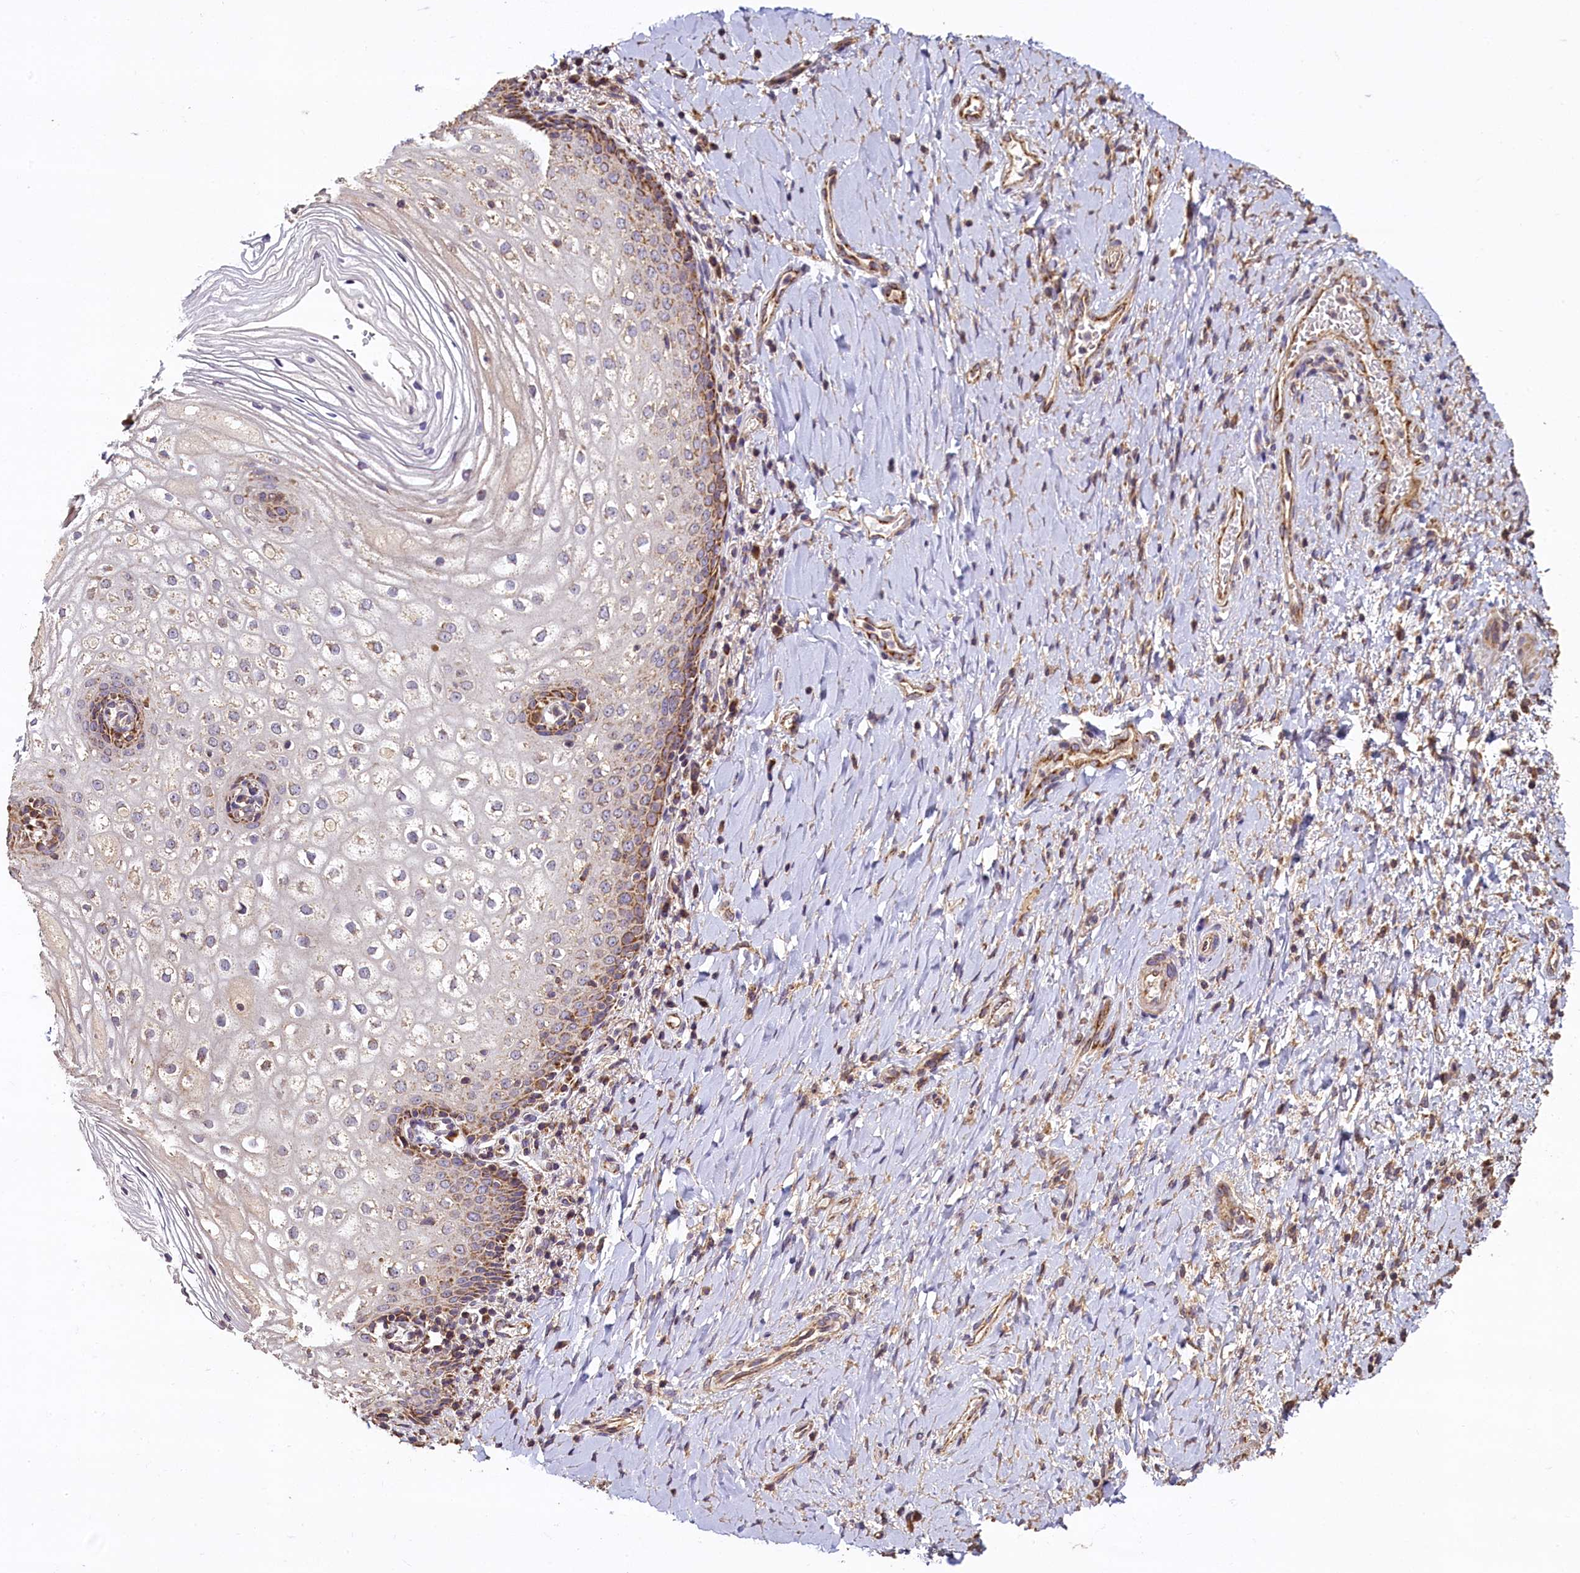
{"staining": {"intensity": "moderate", "quantity": "25%-75%", "location": "cytoplasmic/membranous"}, "tissue": "vagina", "cell_type": "Squamous epithelial cells", "image_type": "normal", "snomed": [{"axis": "morphology", "description": "Normal tissue, NOS"}, {"axis": "topography", "description": "Vagina"}], "caption": "Vagina stained with a brown dye displays moderate cytoplasmic/membranous positive expression in about 25%-75% of squamous epithelial cells.", "gene": "COQ9", "patient": {"sex": "female", "age": 60}}